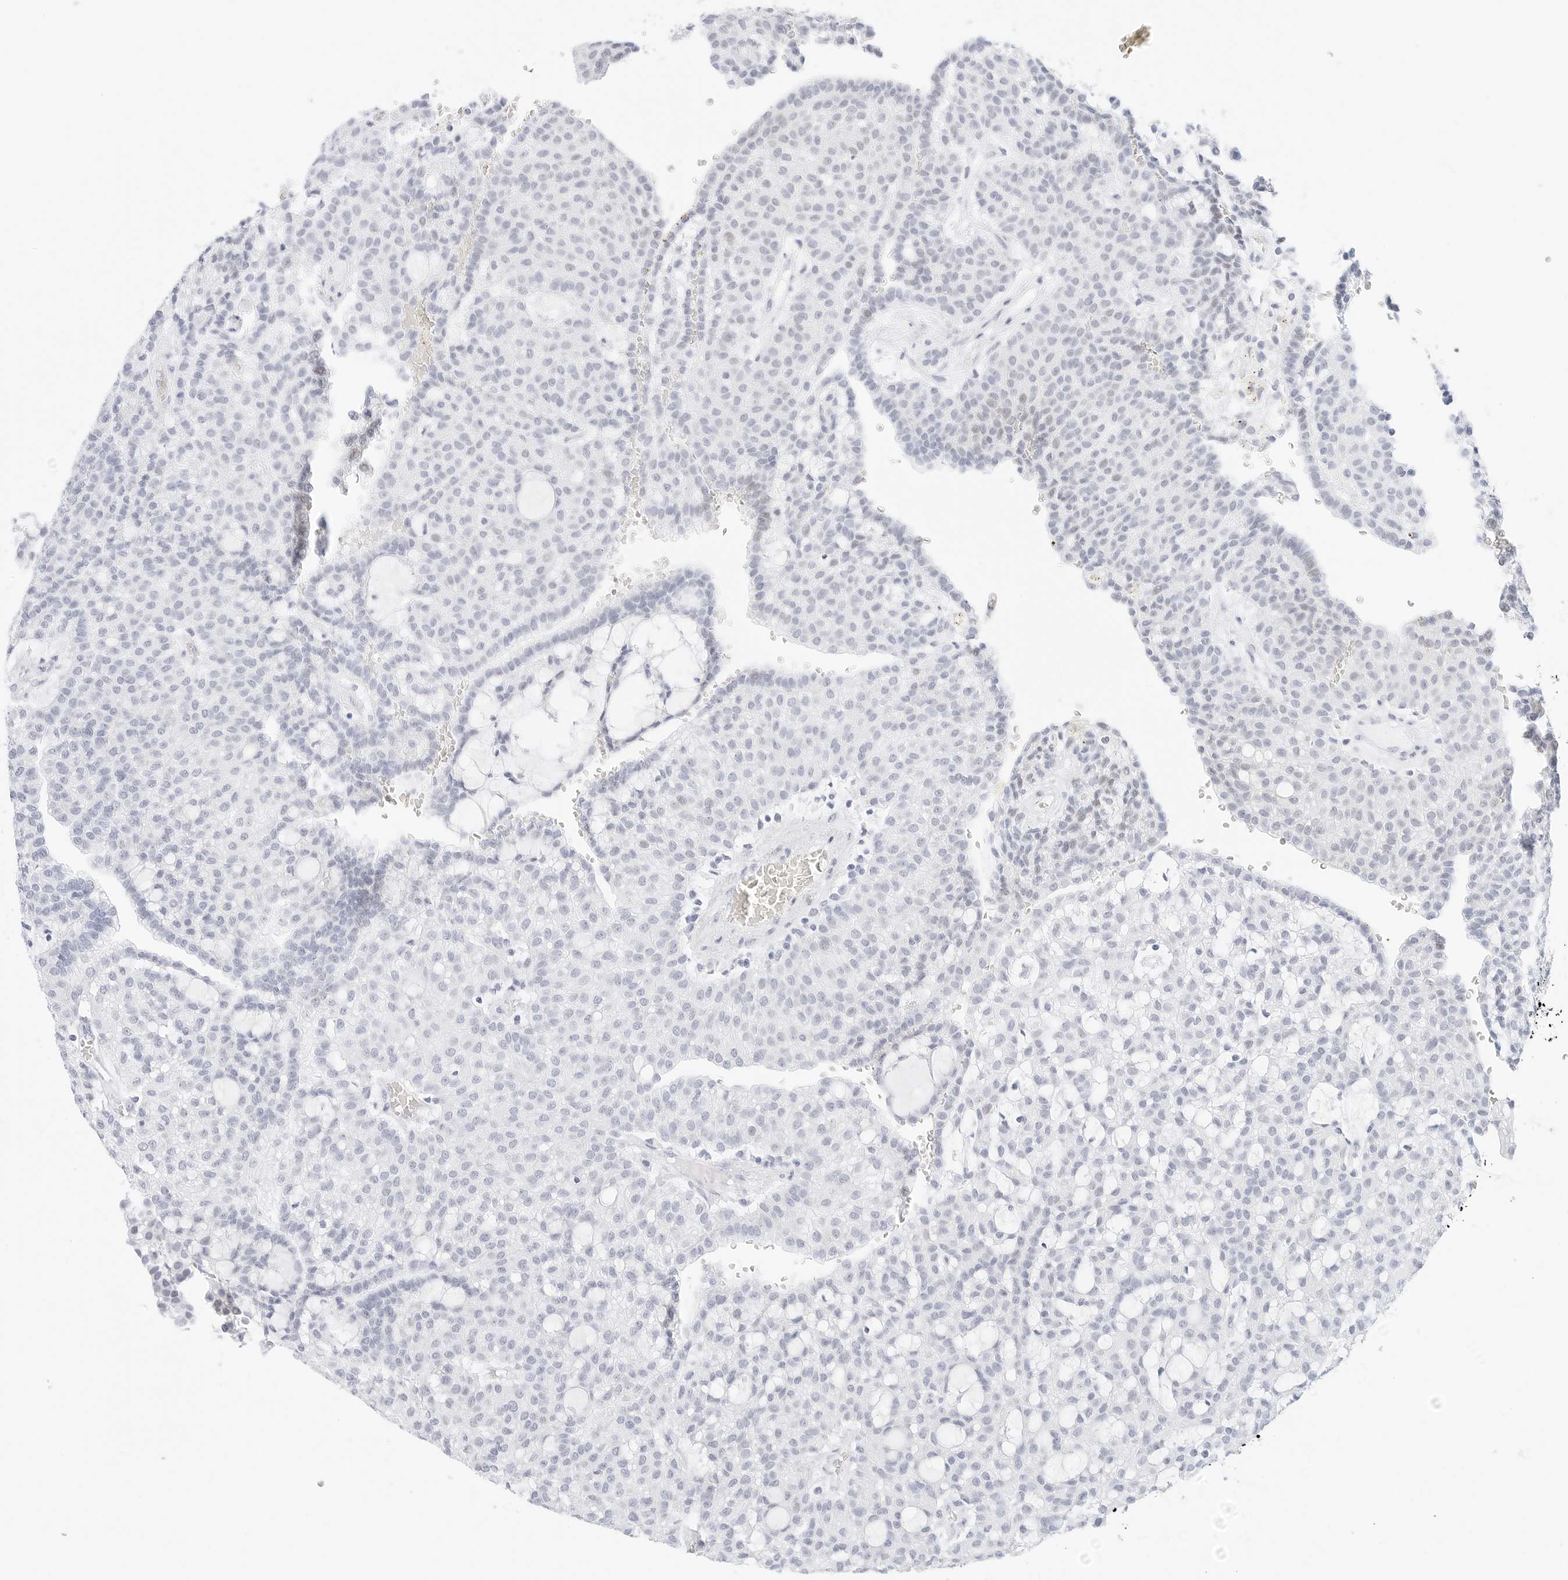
{"staining": {"intensity": "negative", "quantity": "none", "location": "none"}, "tissue": "renal cancer", "cell_type": "Tumor cells", "image_type": "cancer", "snomed": [{"axis": "morphology", "description": "Adenocarcinoma, NOS"}, {"axis": "topography", "description": "Kidney"}], "caption": "The image shows no staining of tumor cells in renal adenocarcinoma.", "gene": "CDH1", "patient": {"sex": "male", "age": 63}}